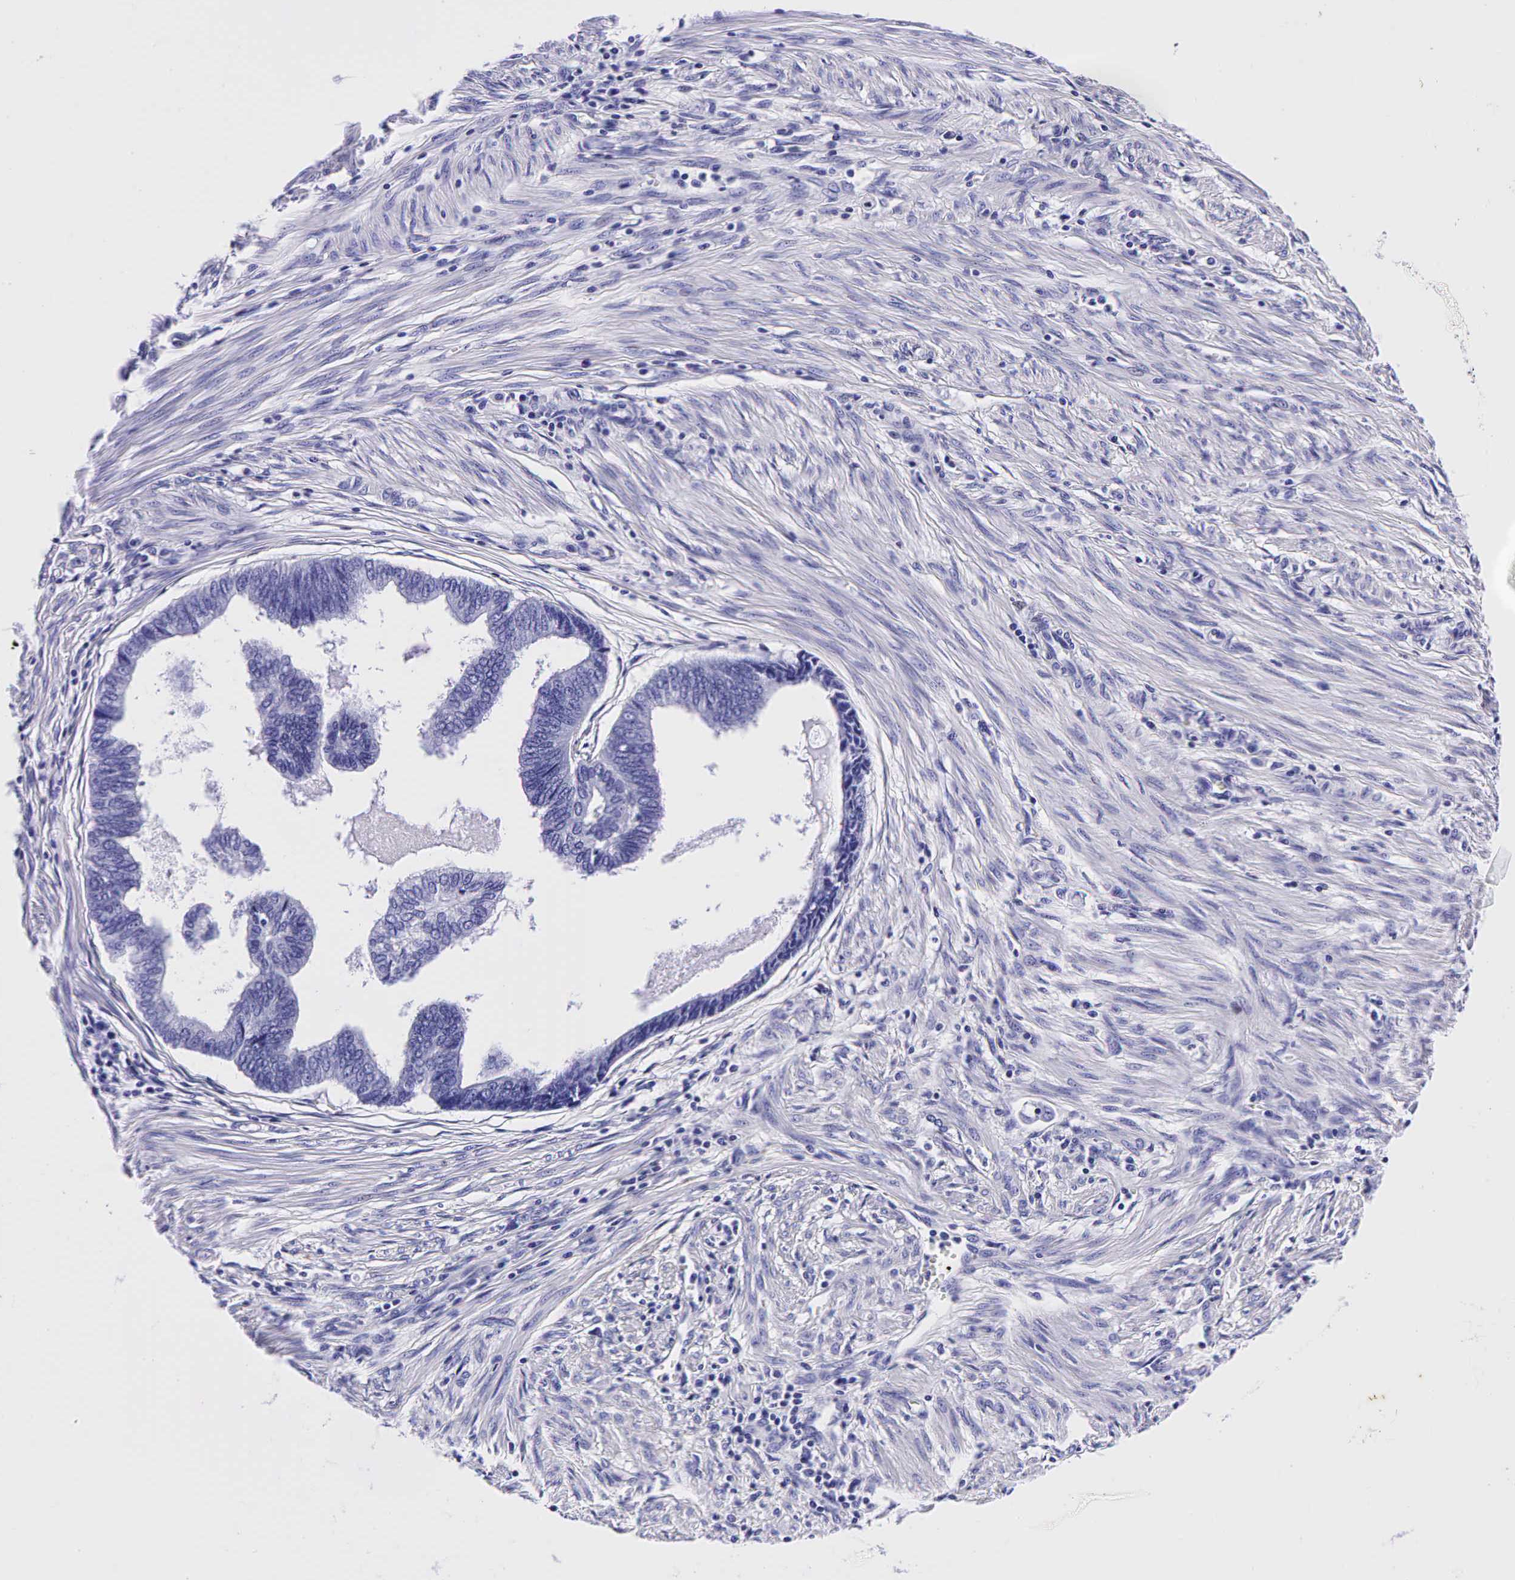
{"staining": {"intensity": "negative", "quantity": "none", "location": "none"}, "tissue": "endometrial cancer", "cell_type": "Tumor cells", "image_type": "cancer", "snomed": [{"axis": "morphology", "description": "Adenocarcinoma, NOS"}, {"axis": "topography", "description": "Endometrium"}], "caption": "IHC micrograph of adenocarcinoma (endometrial) stained for a protein (brown), which demonstrates no positivity in tumor cells.", "gene": "GCG", "patient": {"sex": "female", "age": 75}}